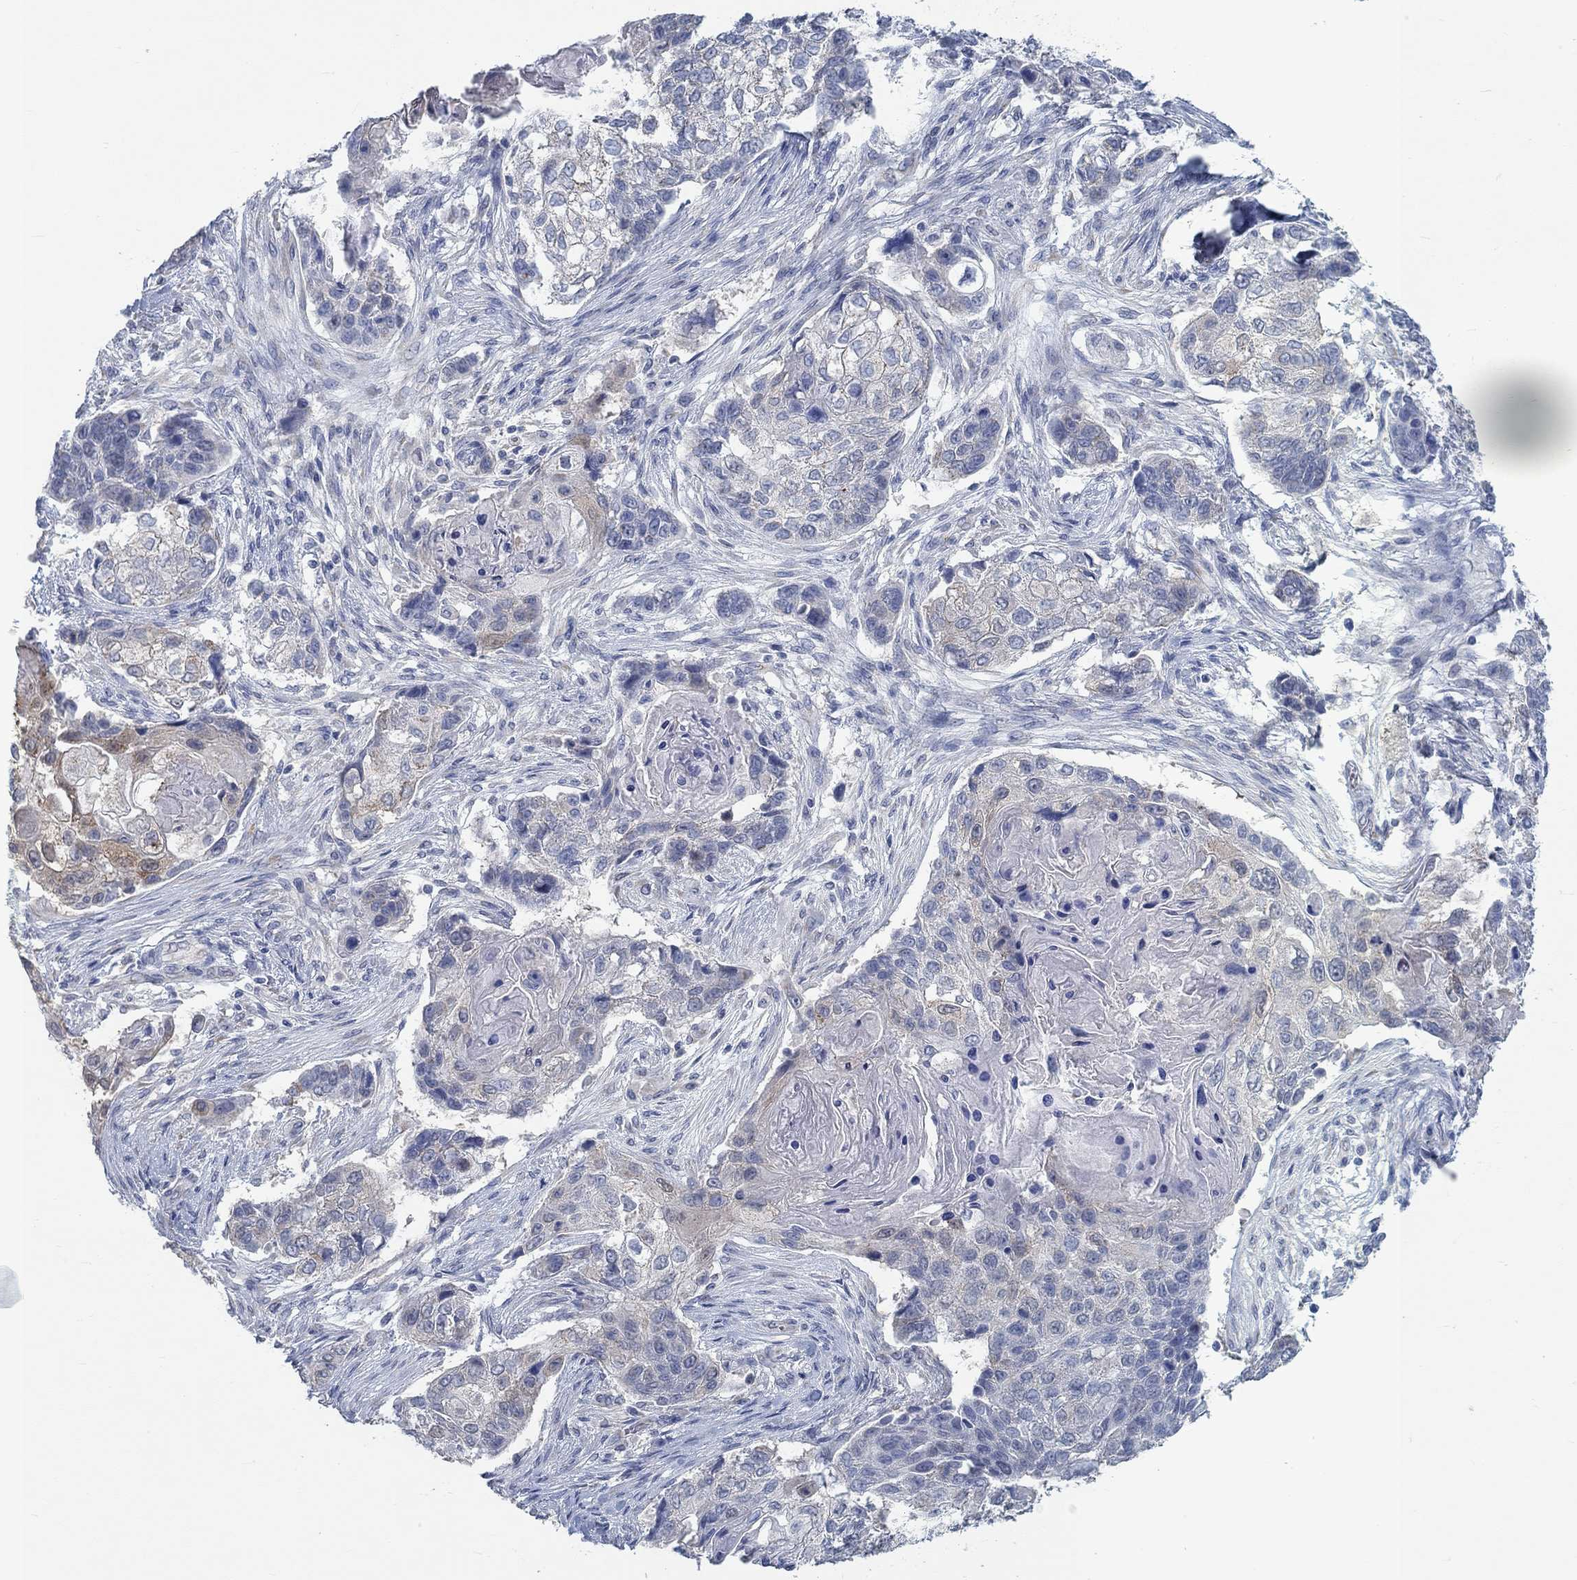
{"staining": {"intensity": "moderate", "quantity": "<25%", "location": "cytoplasmic/membranous"}, "tissue": "lung cancer", "cell_type": "Tumor cells", "image_type": "cancer", "snomed": [{"axis": "morphology", "description": "Normal tissue, NOS"}, {"axis": "morphology", "description": "Squamous cell carcinoma, NOS"}, {"axis": "topography", "description": "Bronchus"}, {"axis": "topography", "description": "Lung"}], "caption": "Tumor cells display low levels of moderate cytoplasmic/membranous expression in about <25% of cells in human lung squamous cell carcinoma.", "gene": "TEKT4", "patient": {"sex": "male", "age": 69}}